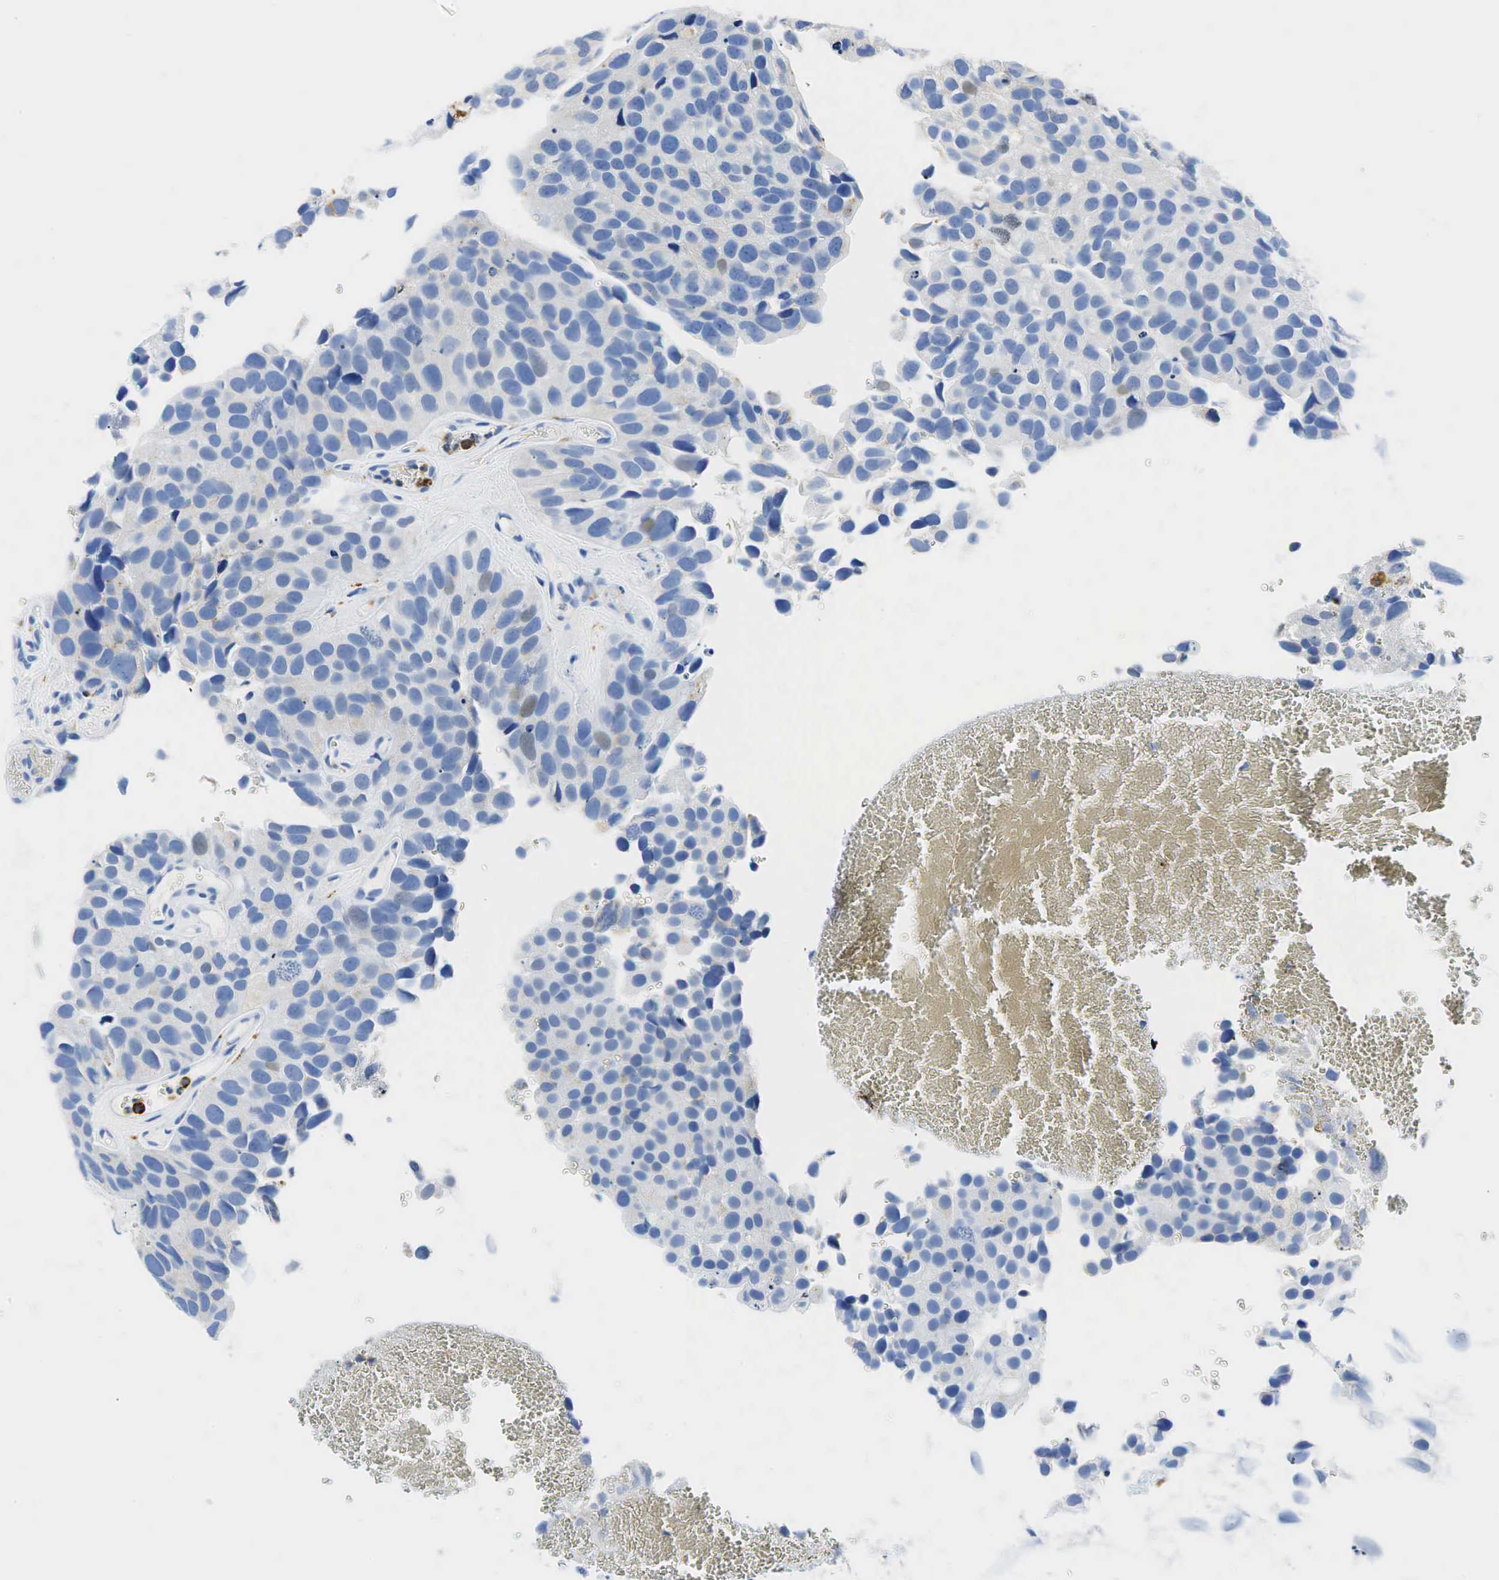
{"staining": {"intensity": "weak", "quantity": "<25%", "location": "nuclear"}, "tissue": "urothelial cancer", "cell_type": "Tumor cells", "image_type": "cancer", "snomed": [{"axis": "morphology", "description": "Urothelial carcinoma, High grade"}, {"axis": "topography", "description": "Urinary bladder"}], "caption": "Immunohistochemistry histopathology image of urothelial cancer stained for a protein (brown), which shows no staining in tumor cells. (Immunohistochemistry, brightfield microscopy, high magnification).", "gene": "CD68", "patient": {"sex": "male", "age": 72}}